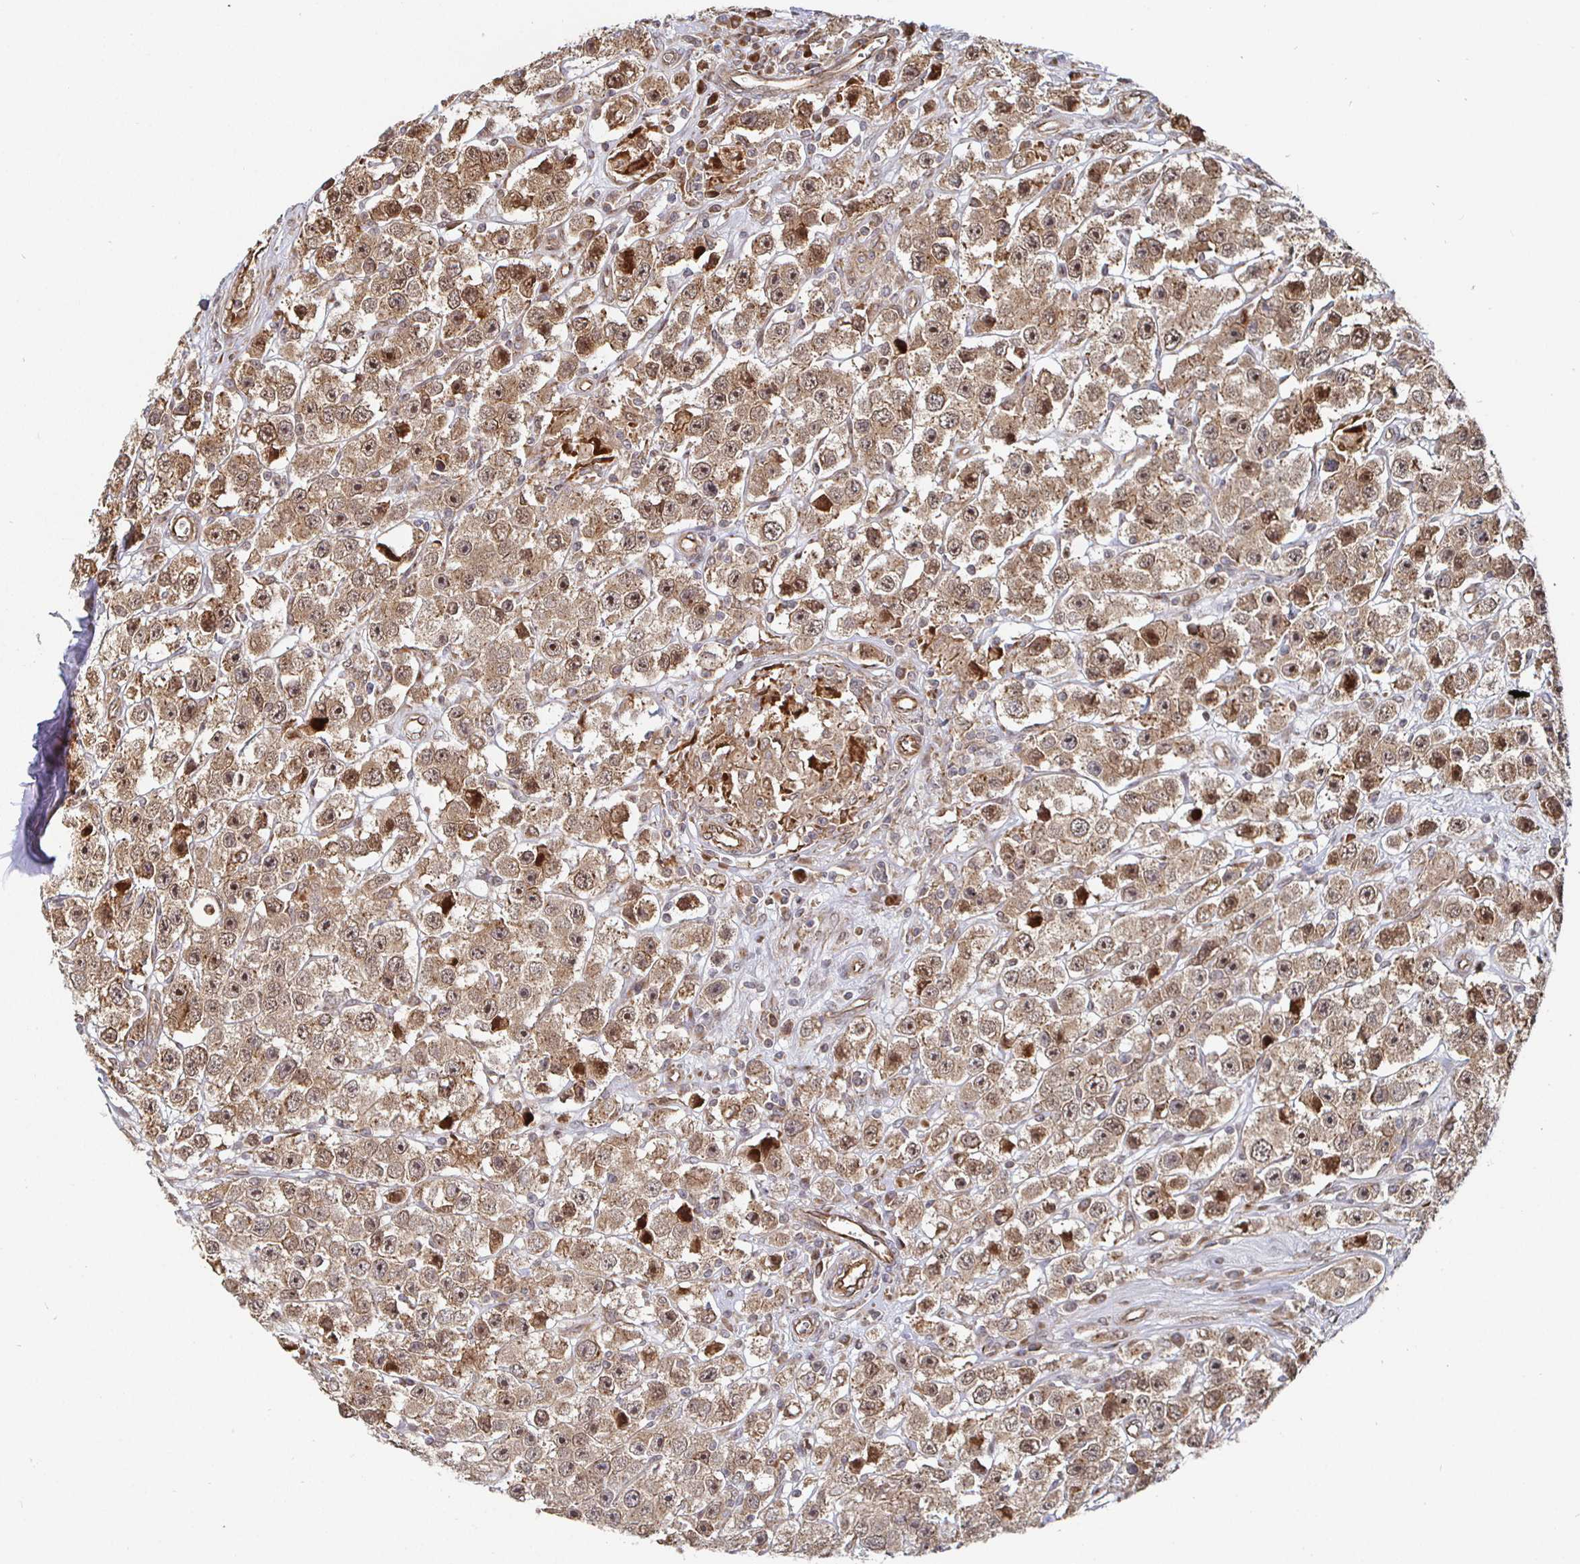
{"staining": {"intensity": "moderate", "quantity": ">75%", "location": "cytoplasmic/membranous,nuclear"}, "tissue": "testis cancer", "cell_type": "Tumor cells", "image_type": "cancer", "snomed": [{"axis": "morphology", "description": "Seminoma, NOS"}, {"axis": "topography", "description": "Testis"}], "caption": "Testis cancer (seminoma) stained for a protein (brown) shows moderate cytoplasmic/membranous and nuclear positive positivity in approximately >75% of tumor cells.", "gene": "TBKBP1", "patient": {"sex": "male", "age": 45}}